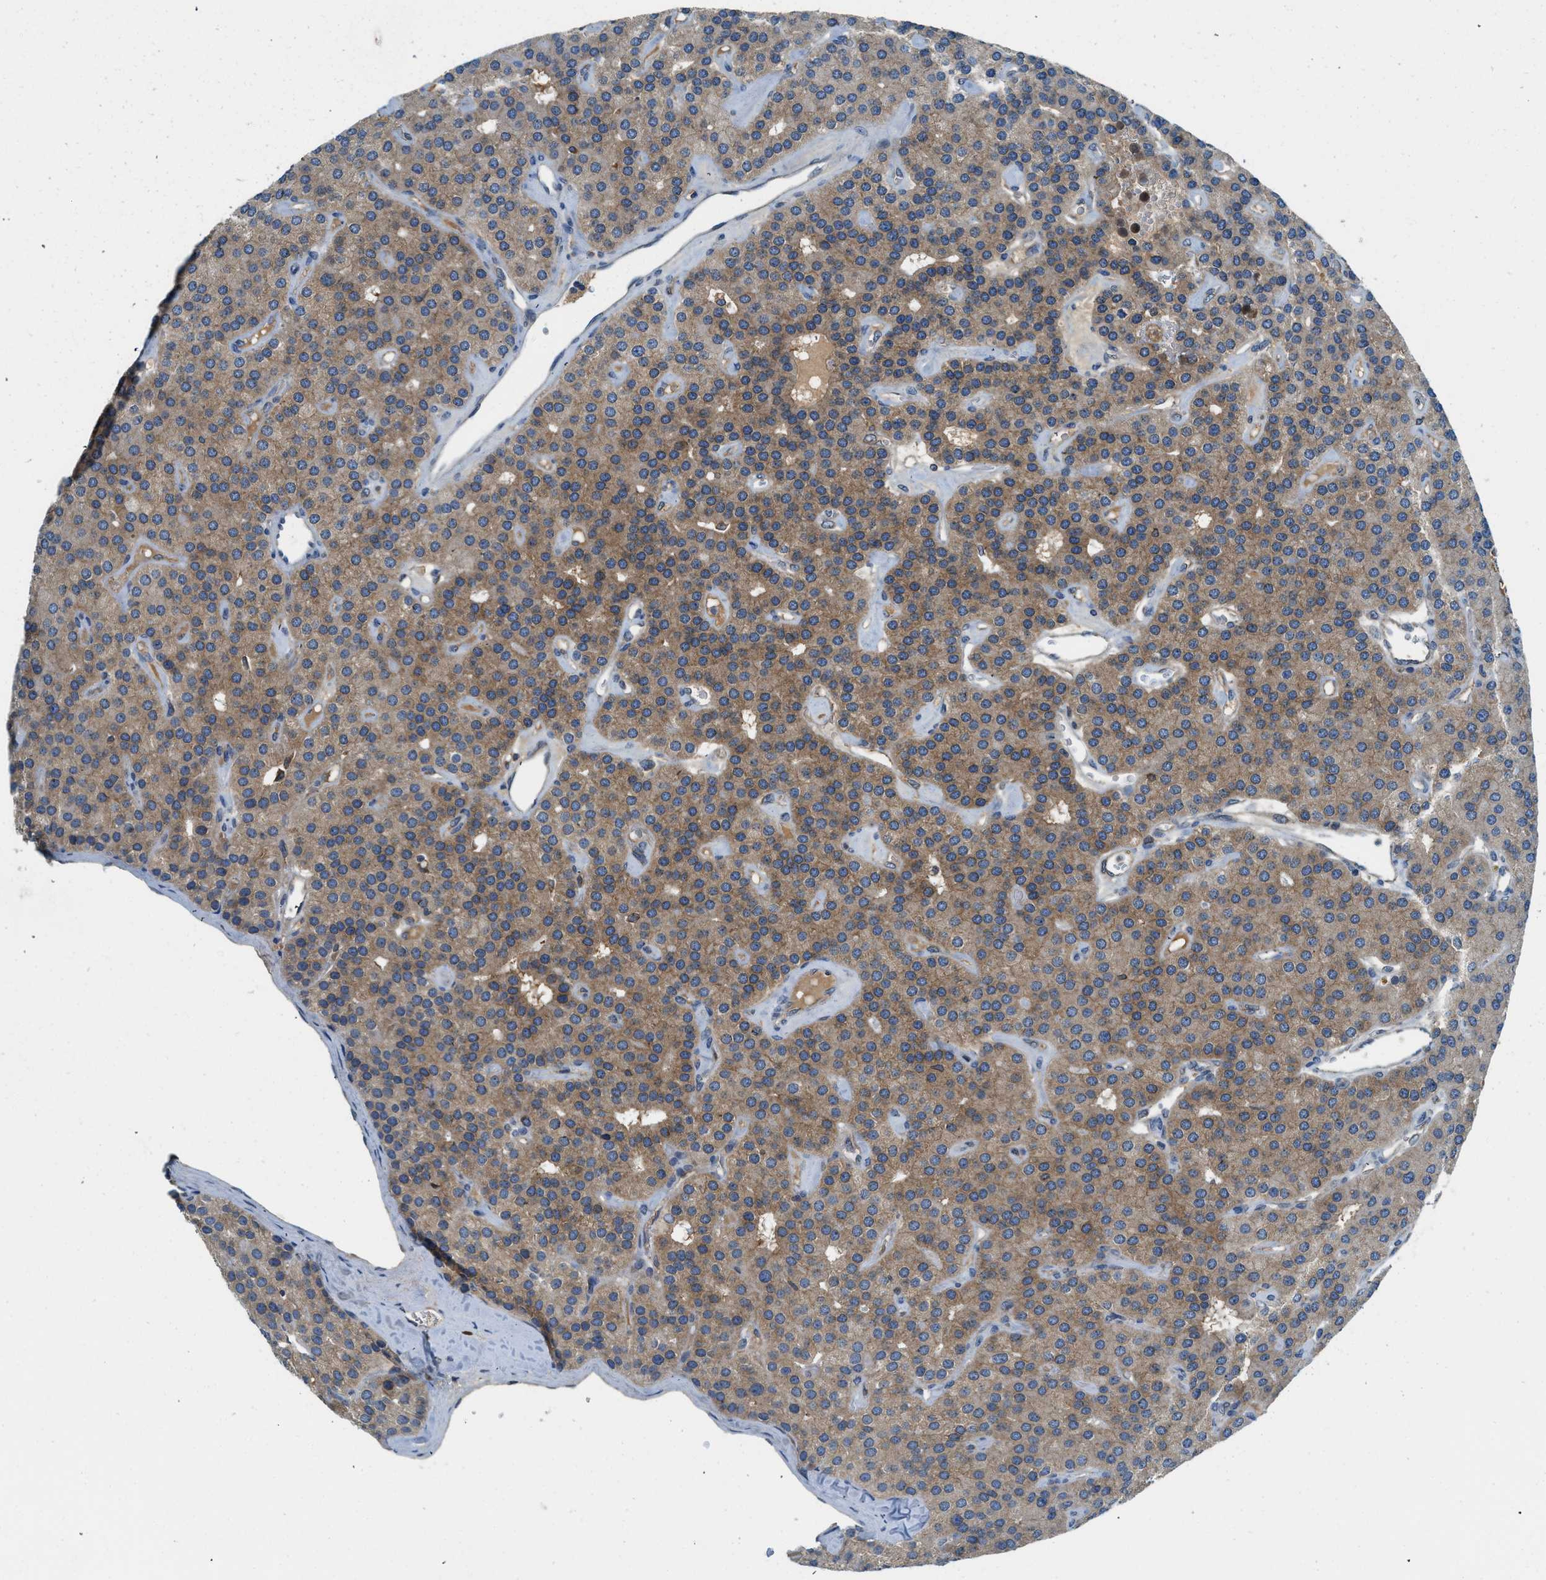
{"staining": {"intensity": "moderate", "quantity": ">75%", "location": "cytoplasmic/membranous"}, "tissue": "parathyroid gland", "cell_type": "Glandular cells", "image_type": "normal", "snomed": [{"axis": "morphology", "description": "Normal tissue, NOS"}, {"axis": "morphology", "description": "Adenoma, NOS"}, {"axis": "topography", "description": "Parathyroid gland"}], "caption": "A high-resolution histopathology image shows IHC staining of benign parathyroid gland, which displays moderate cytoplasmic/membranous positivity in about >75% of glandular cells.", "gene": "BCAP31", "patient": {"sex": "female", "age": 86}}